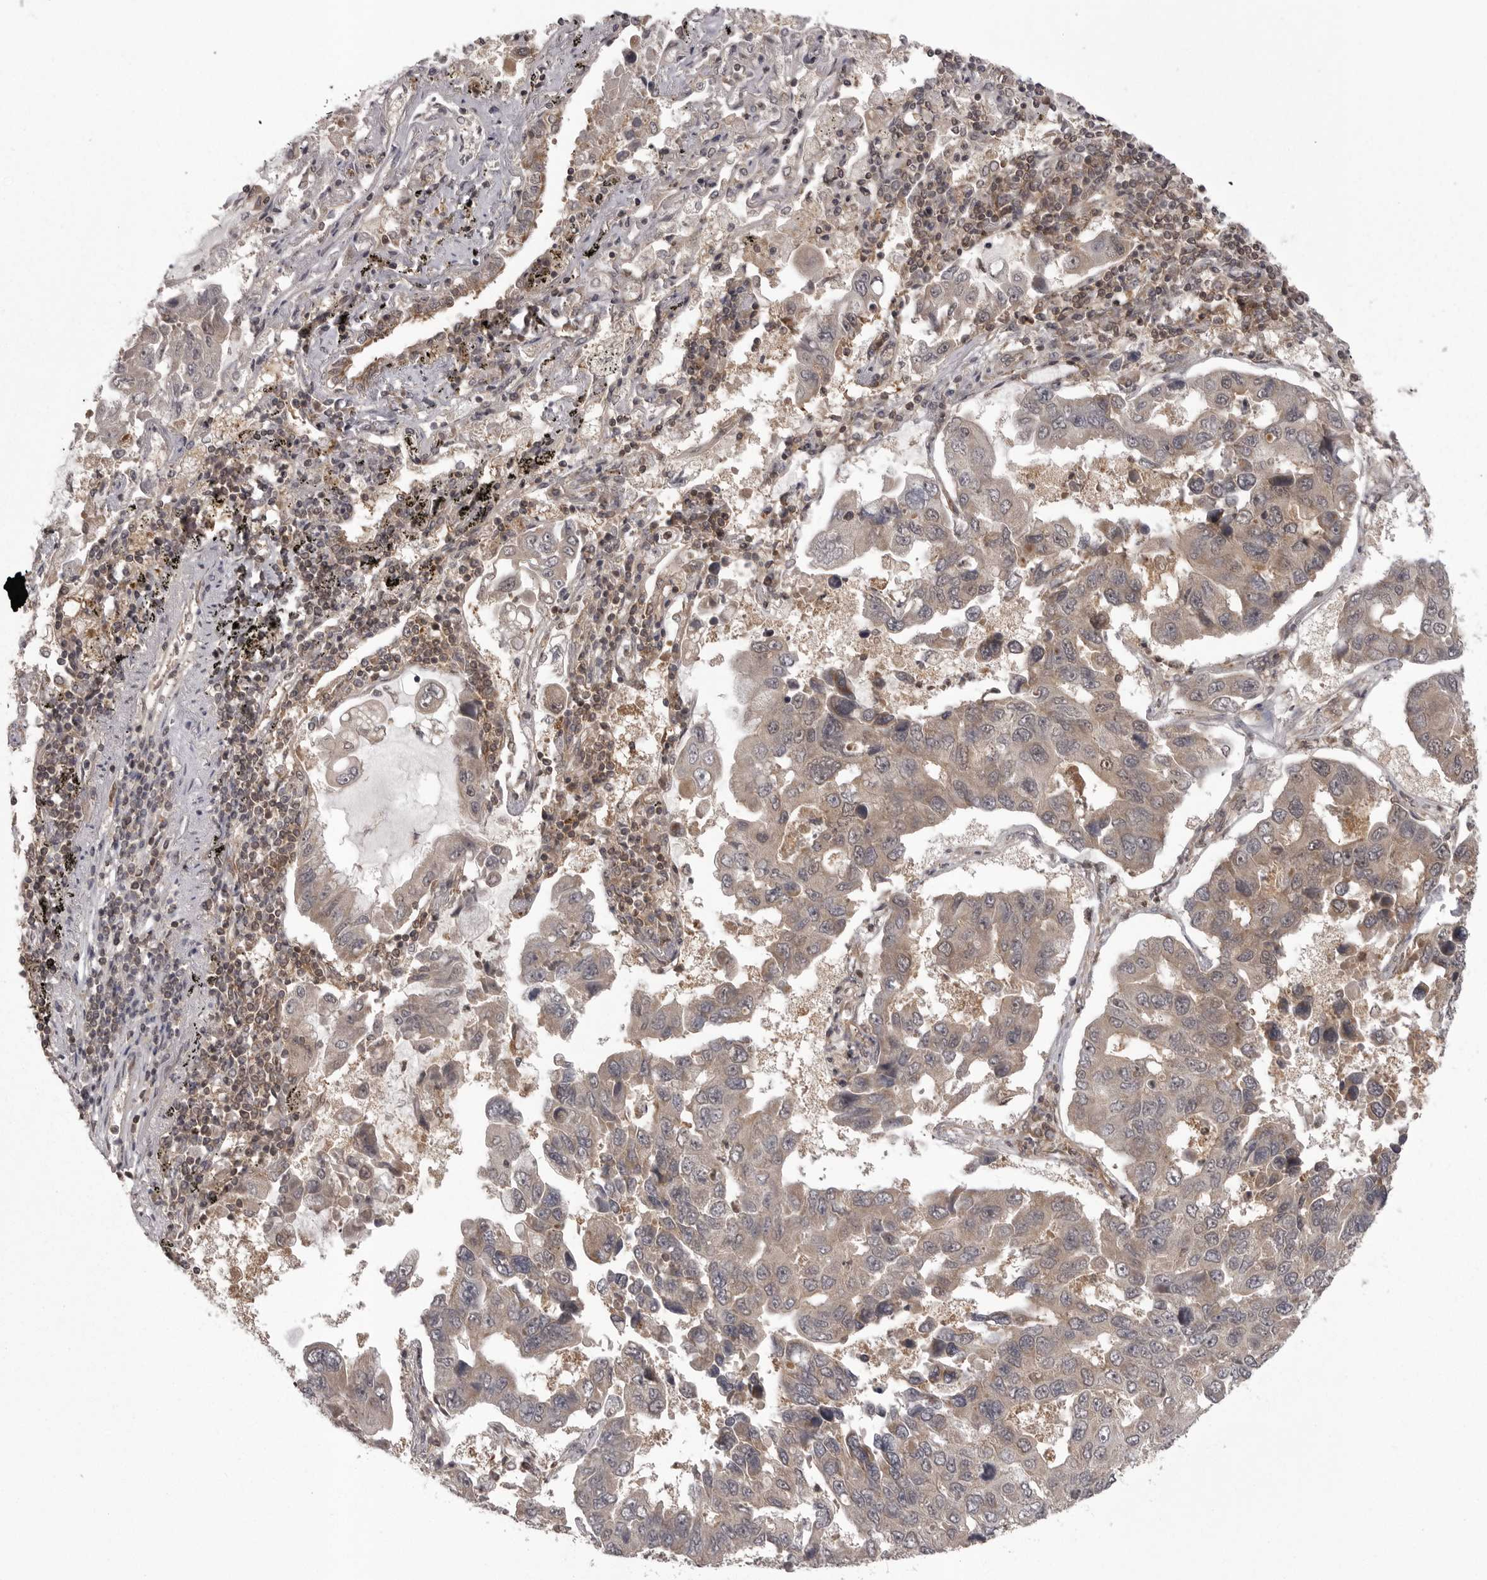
{"staining": {"intensity": "weak", "quantity": "<25%", "location": "cytoplasmic/membranous"}, "tissue": "lung cancer", "cell_type": "Tumor cells", "image_type": "cancer", "snomed": [{"axis": "morphology", "description": "Adenocarcinoma, NOS"}, {"axis": "topography", "description": "Lung"}], "caption": "The IHC photomicrograph has no significant positivity in tumor cells of lung cancer (adenocarcinoma) tissue.", "gene": "STK24", "patient": {"sex": "male", "age": 64}}